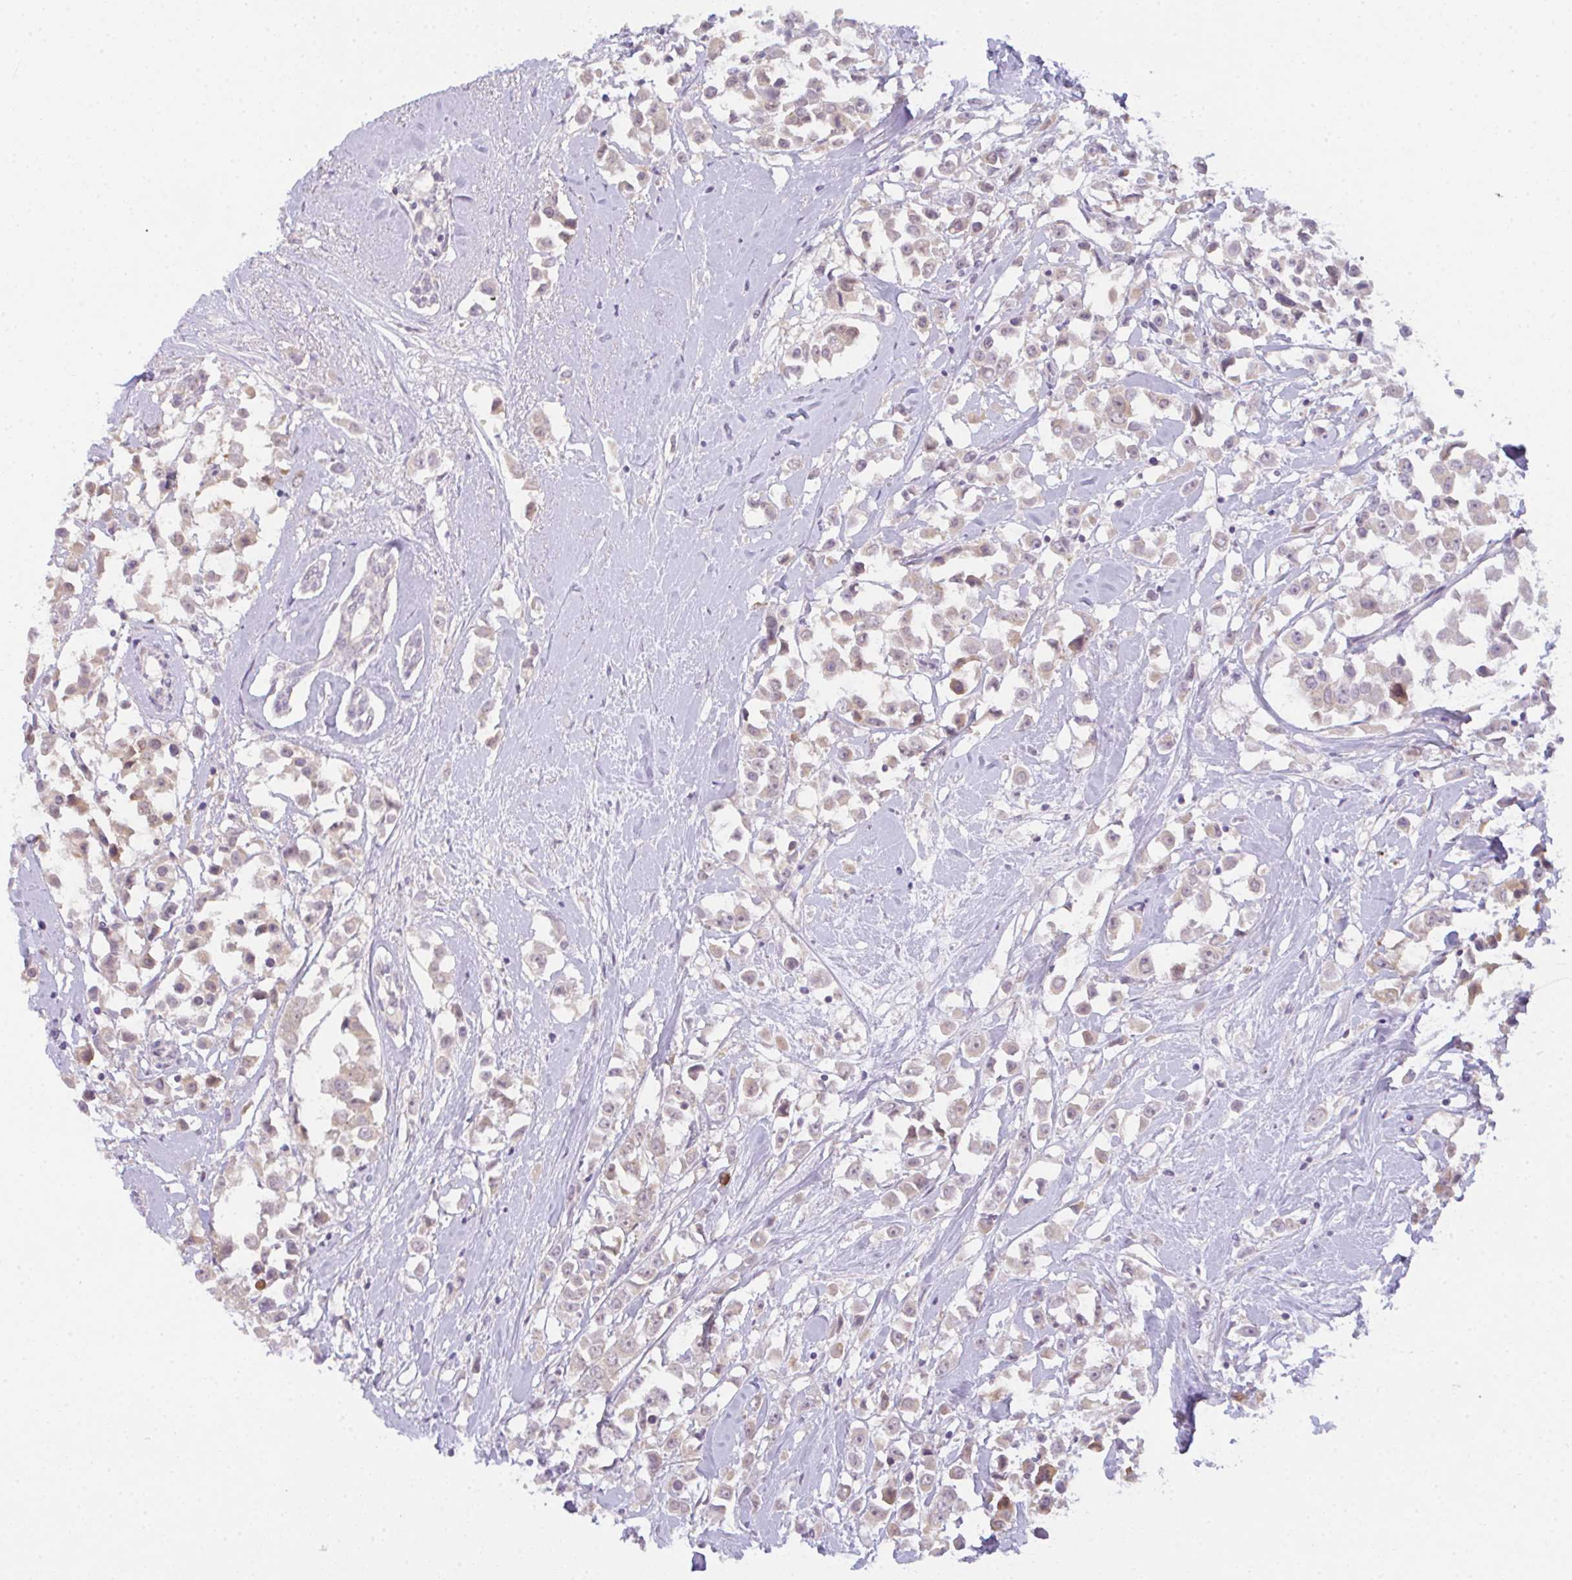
{"staining": {"intensity": "weak", "quantity": "<25%", "location": "cytoplasmic/membranous"}, "tissue": "breast cancer", "cell_type": "Tumor cells", "image_type": "cancer", "snomed": [{"axis": "morphology", "description": "Duct carcinoma"}, {"axis": "topography", "description": "Breast"}], "caption": "Breast cancer (intraductal carcinoma) was stained to show a protein in brown. There is no significant expression in tumor cells. Nuclei are stained in blue.", "gene": "CSE1L", "patient": {"sex": "female", "age": 61}}